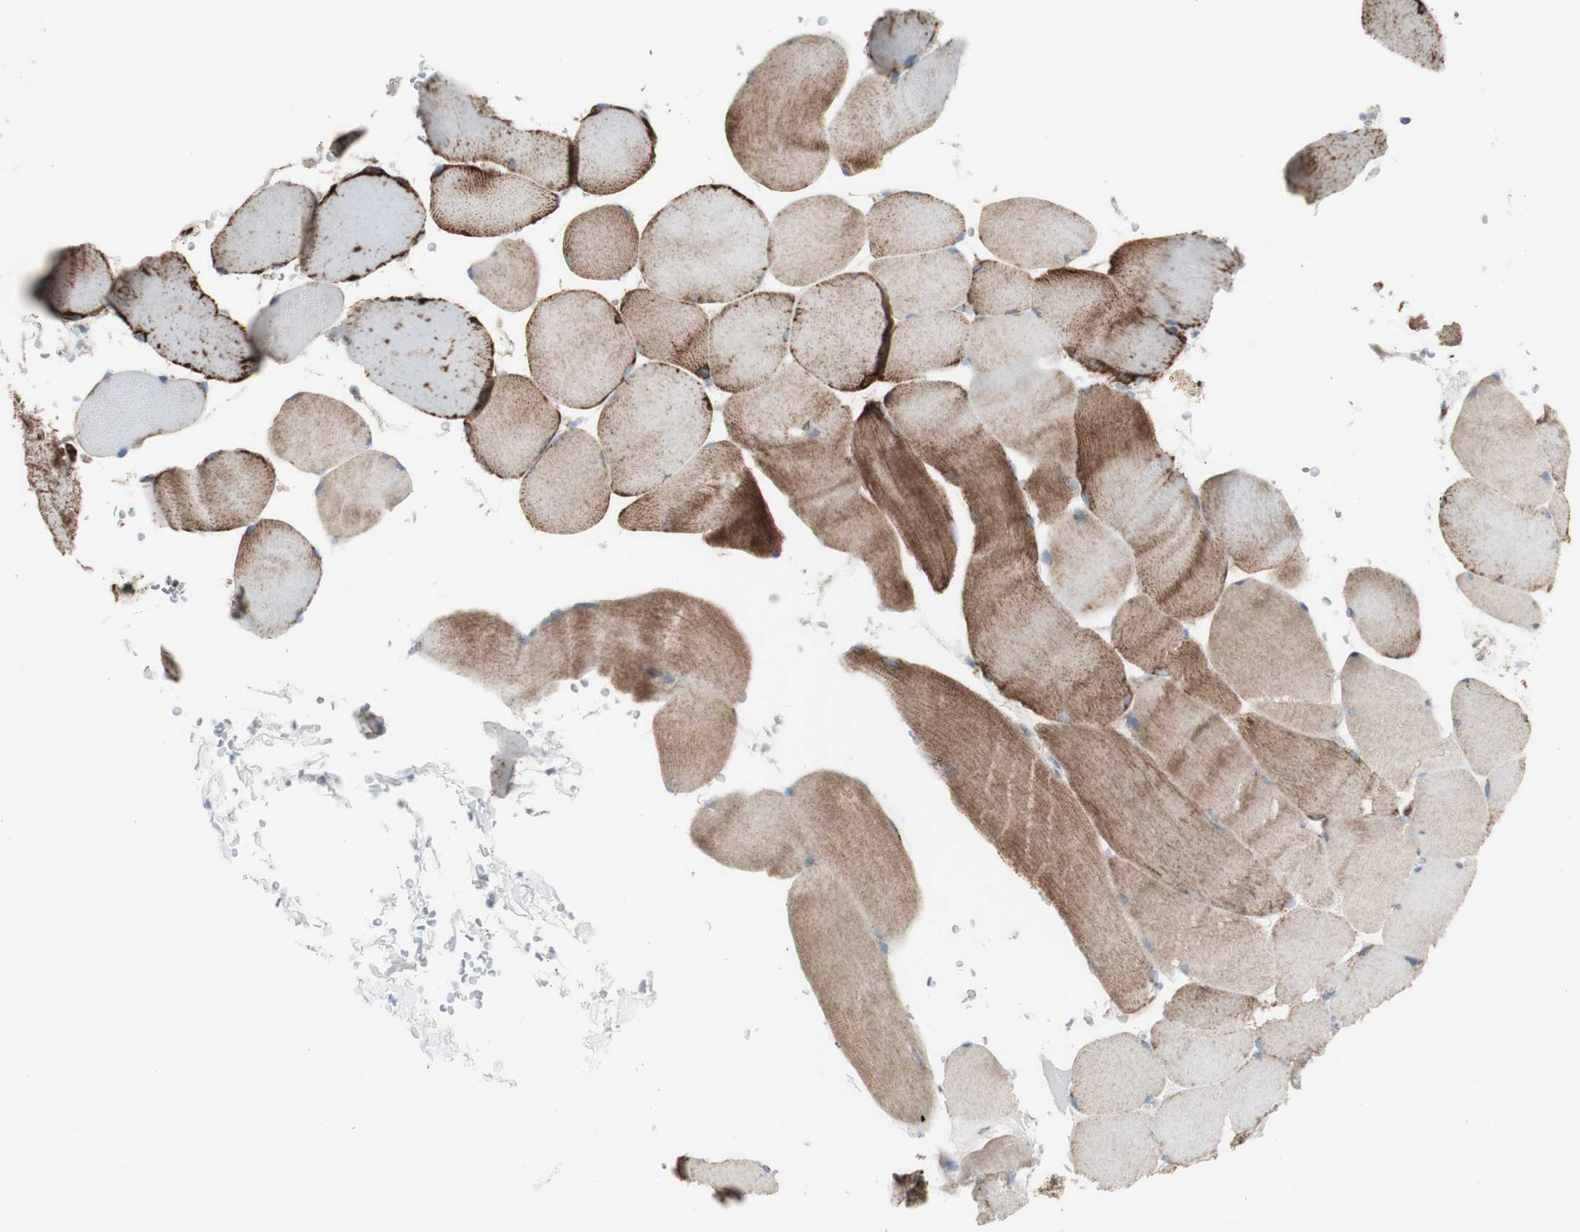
{"staining": {"intensity": "moderate", "quantity": "25%-75%", "location": "cytoplasmic/membranous"}, "tissue": "skeletal muscle", "cell_type": "Myocytes", "image_type": "normal", "snomed": [{"axis": "morphology", "description": "Normal tissue, NOS"}, {"axis": "topography", "description": "Skin"}, {"axis": "topography", "description": "Skeletal muscle"}], "caption": "Immunohistochemical staining of benign skeletal muscle shows 25%-75% levels of moderate cytoplasmic/membranous protein positivity in about 25%-75% of myocytes.", "gene": "C3orf52", "patient": {"sex": "male", "age": 83}}